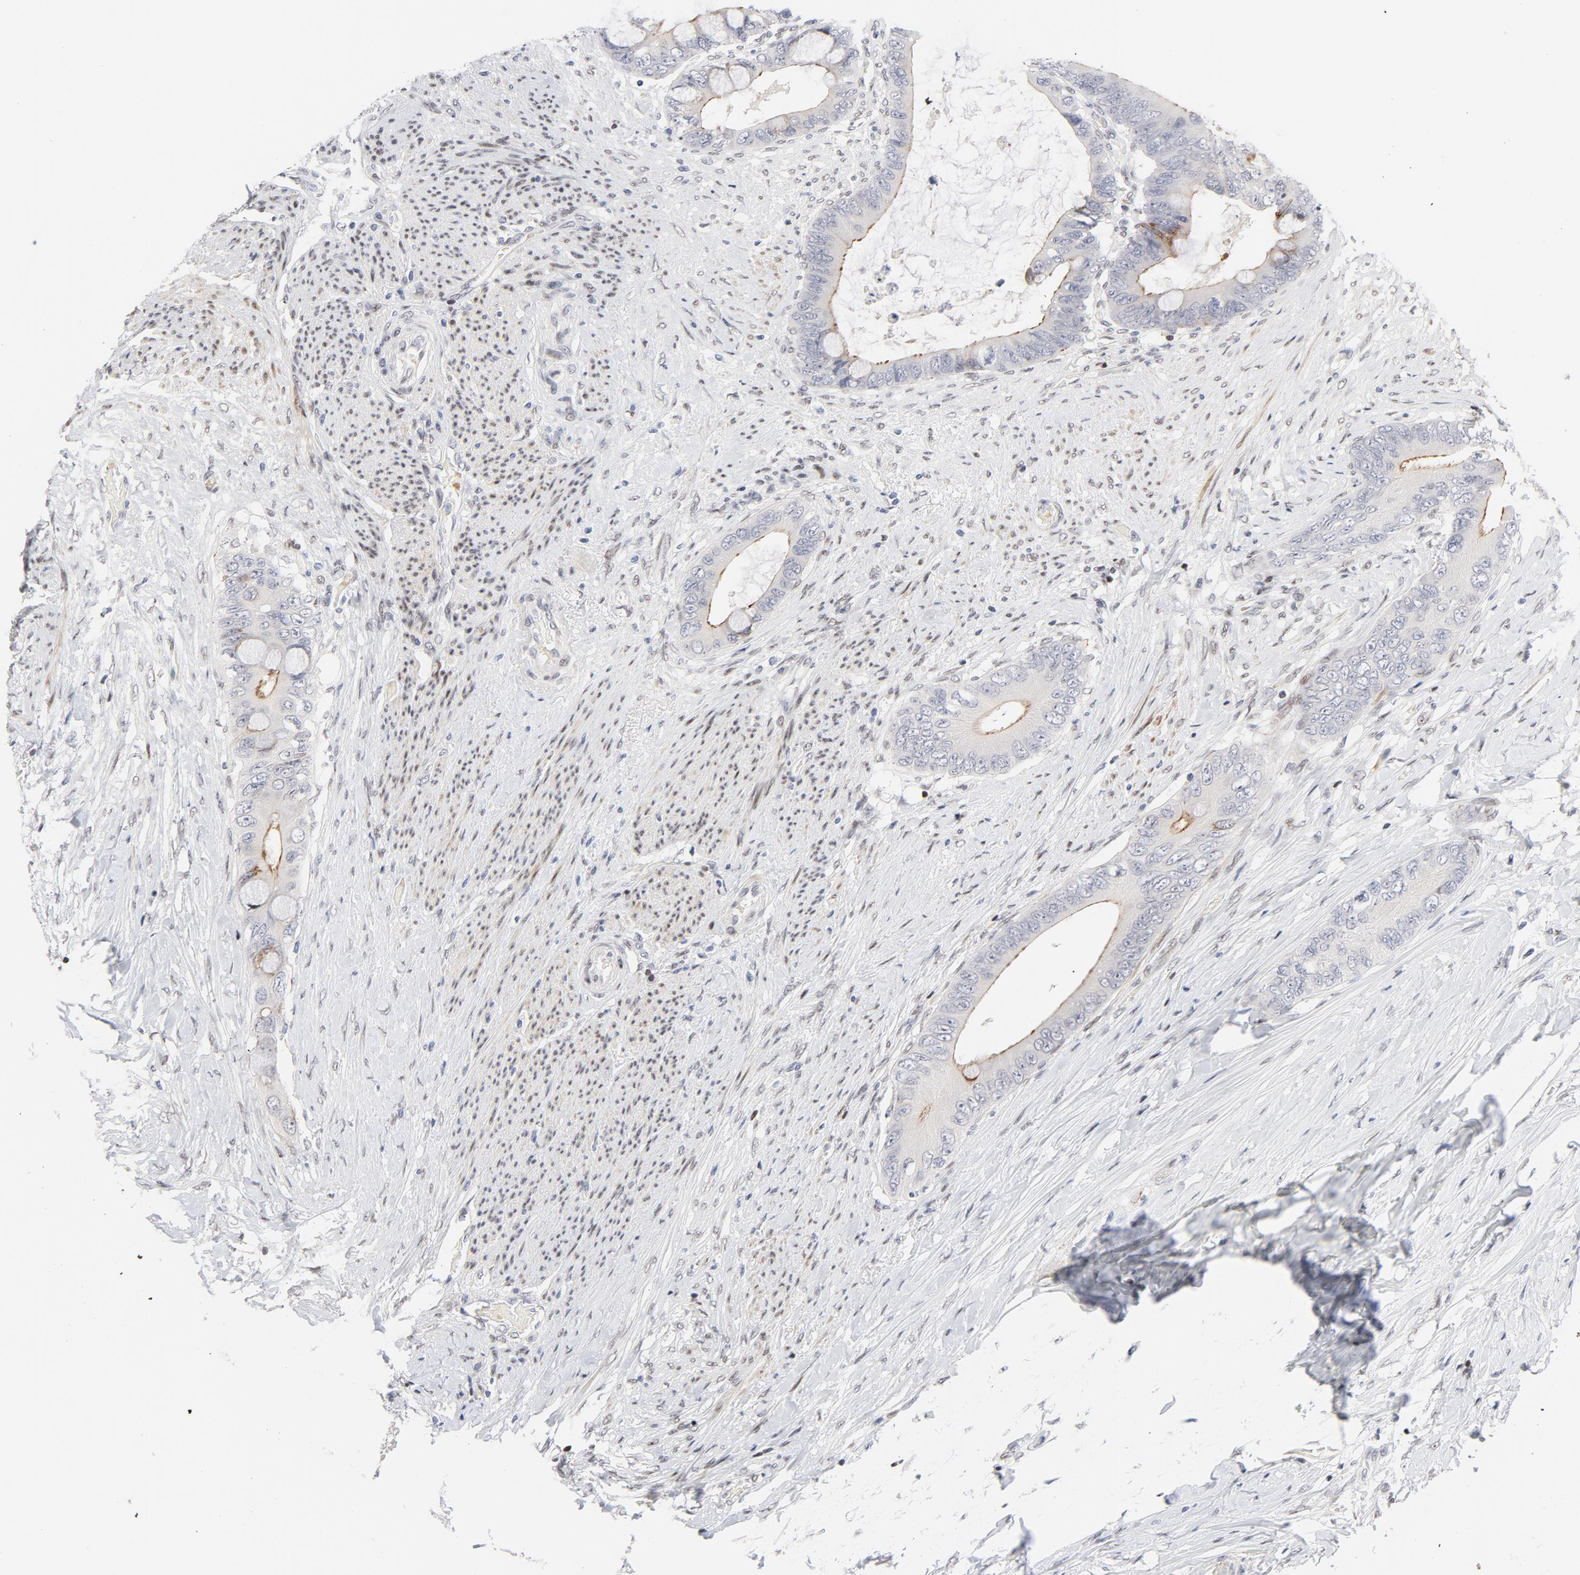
{"staining": {"intensity": "weak", "quantity": "<25%", "location": "cytoplasmic/membranous"}, "tissue": "colorectal cancer", "cell_type": "Tumor cells", "image_type": "cancer", "snomed": [{"axis": "morphology", "description": "Normal tissue, NOS"}, {"axis": "morphology", "description": "Adenocarcinoma, NOS"}, {"axis": "topography", "description": "Rectum"}, {"axis": "topography", "description": "Peripheral nerve tissue"}], "caption": "This is an IHC photomicrograph of human colorectal adenocarcinoma. There is no positivity in tumor cells.", "gene": "NFIC", "patient": {"sex": "female", "age": 77}}